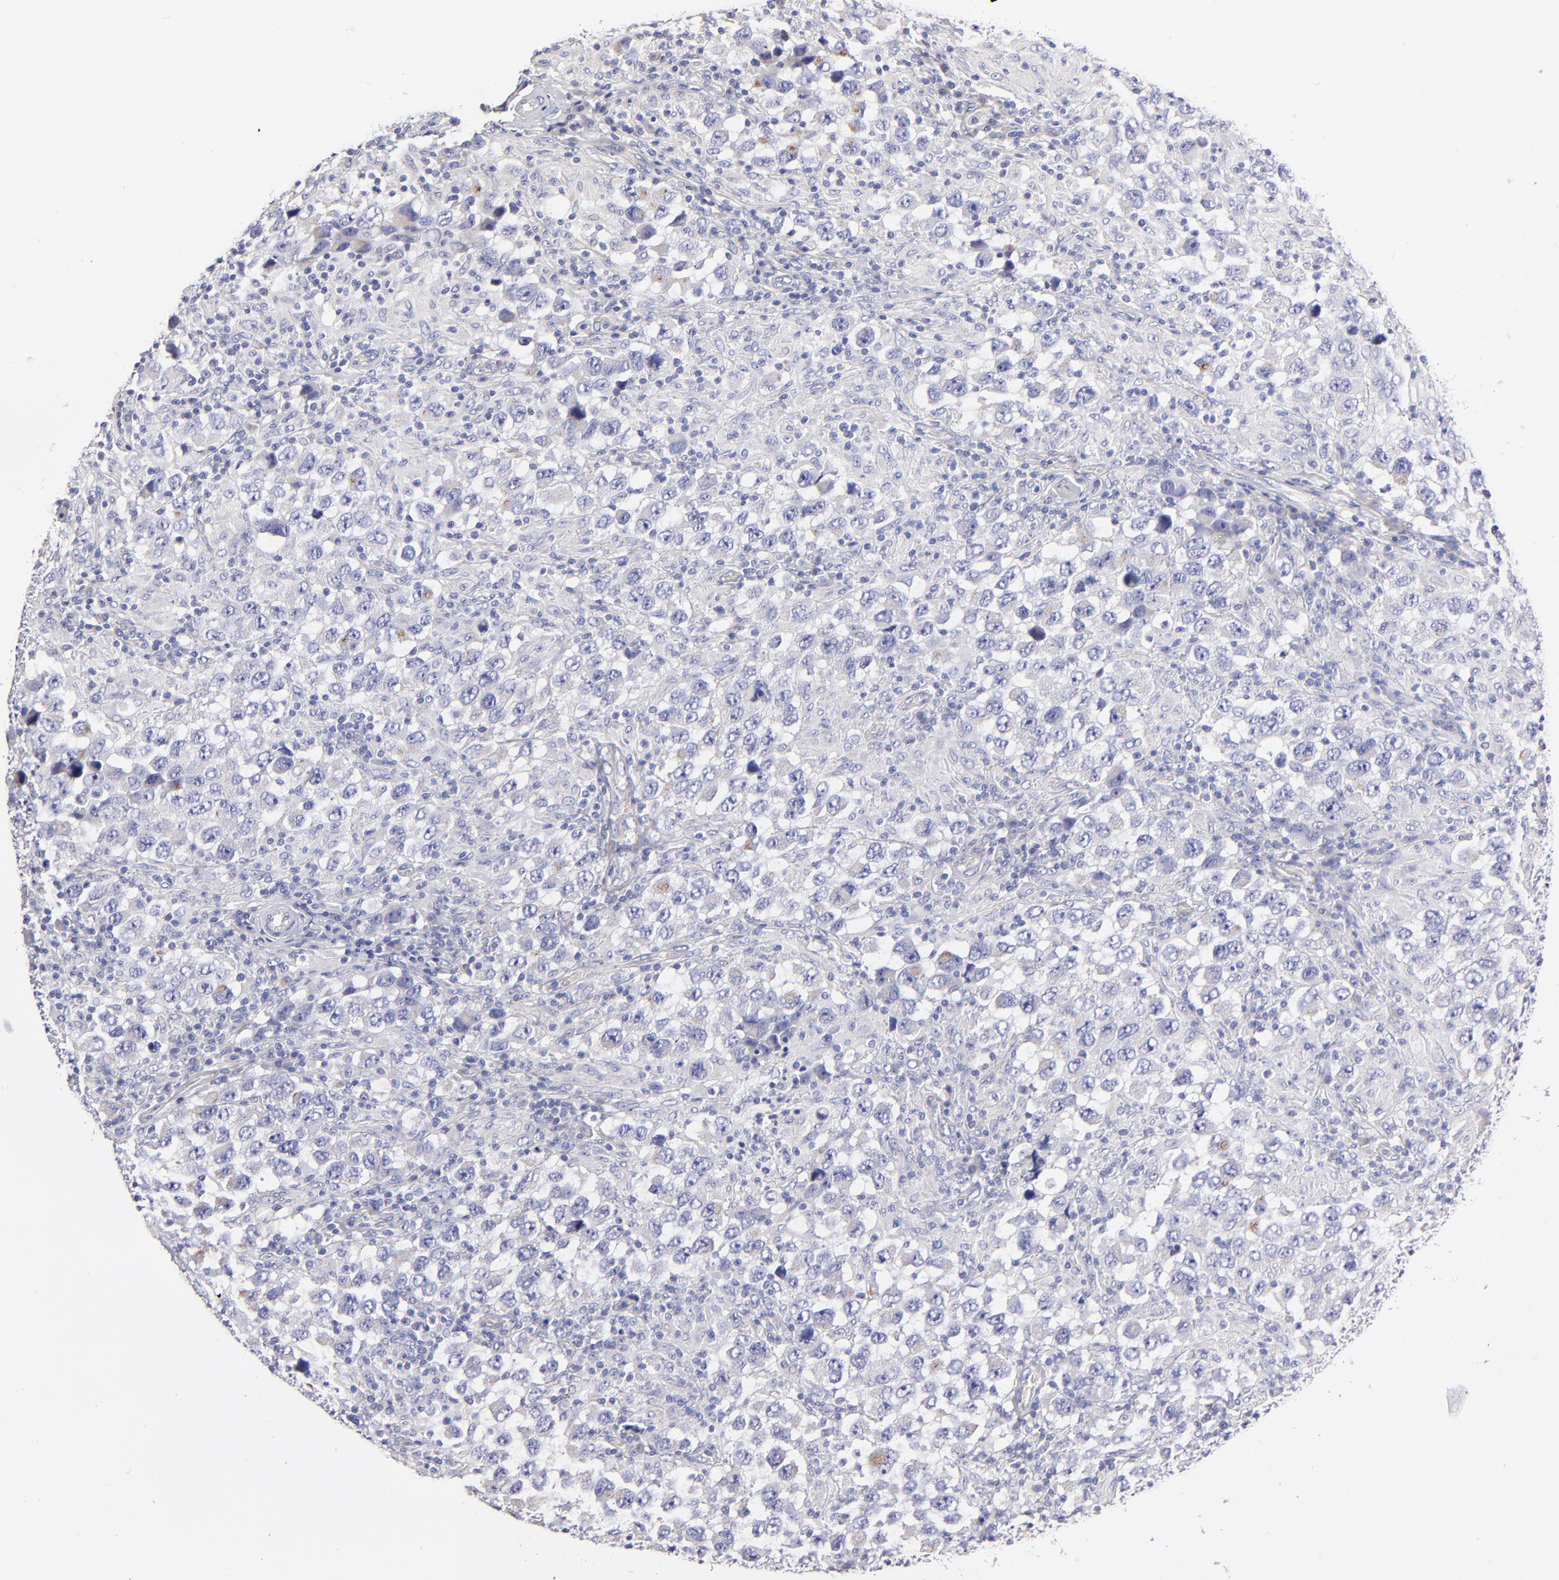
{"staining": {"intensity": "negative", "quantity": "none", "location": "none"}, "tissue": "testis cancer", "cell_type": "Tumor cells", "image_type": "cancer", "snomed": [{"axis": "morphology", "description": "Carcinoma, Embryonal, NOS"}, {"axis": "topography", "description": "Testis"}], "caption": "An immunohistochemistry histopathology image of embryonal carcinoma (testis) is shown. There is no staining in tumor cells of embryonal carcinoma (testis).", "gene": "BTG2", "patient": {"sex": "male", "age": 21}}